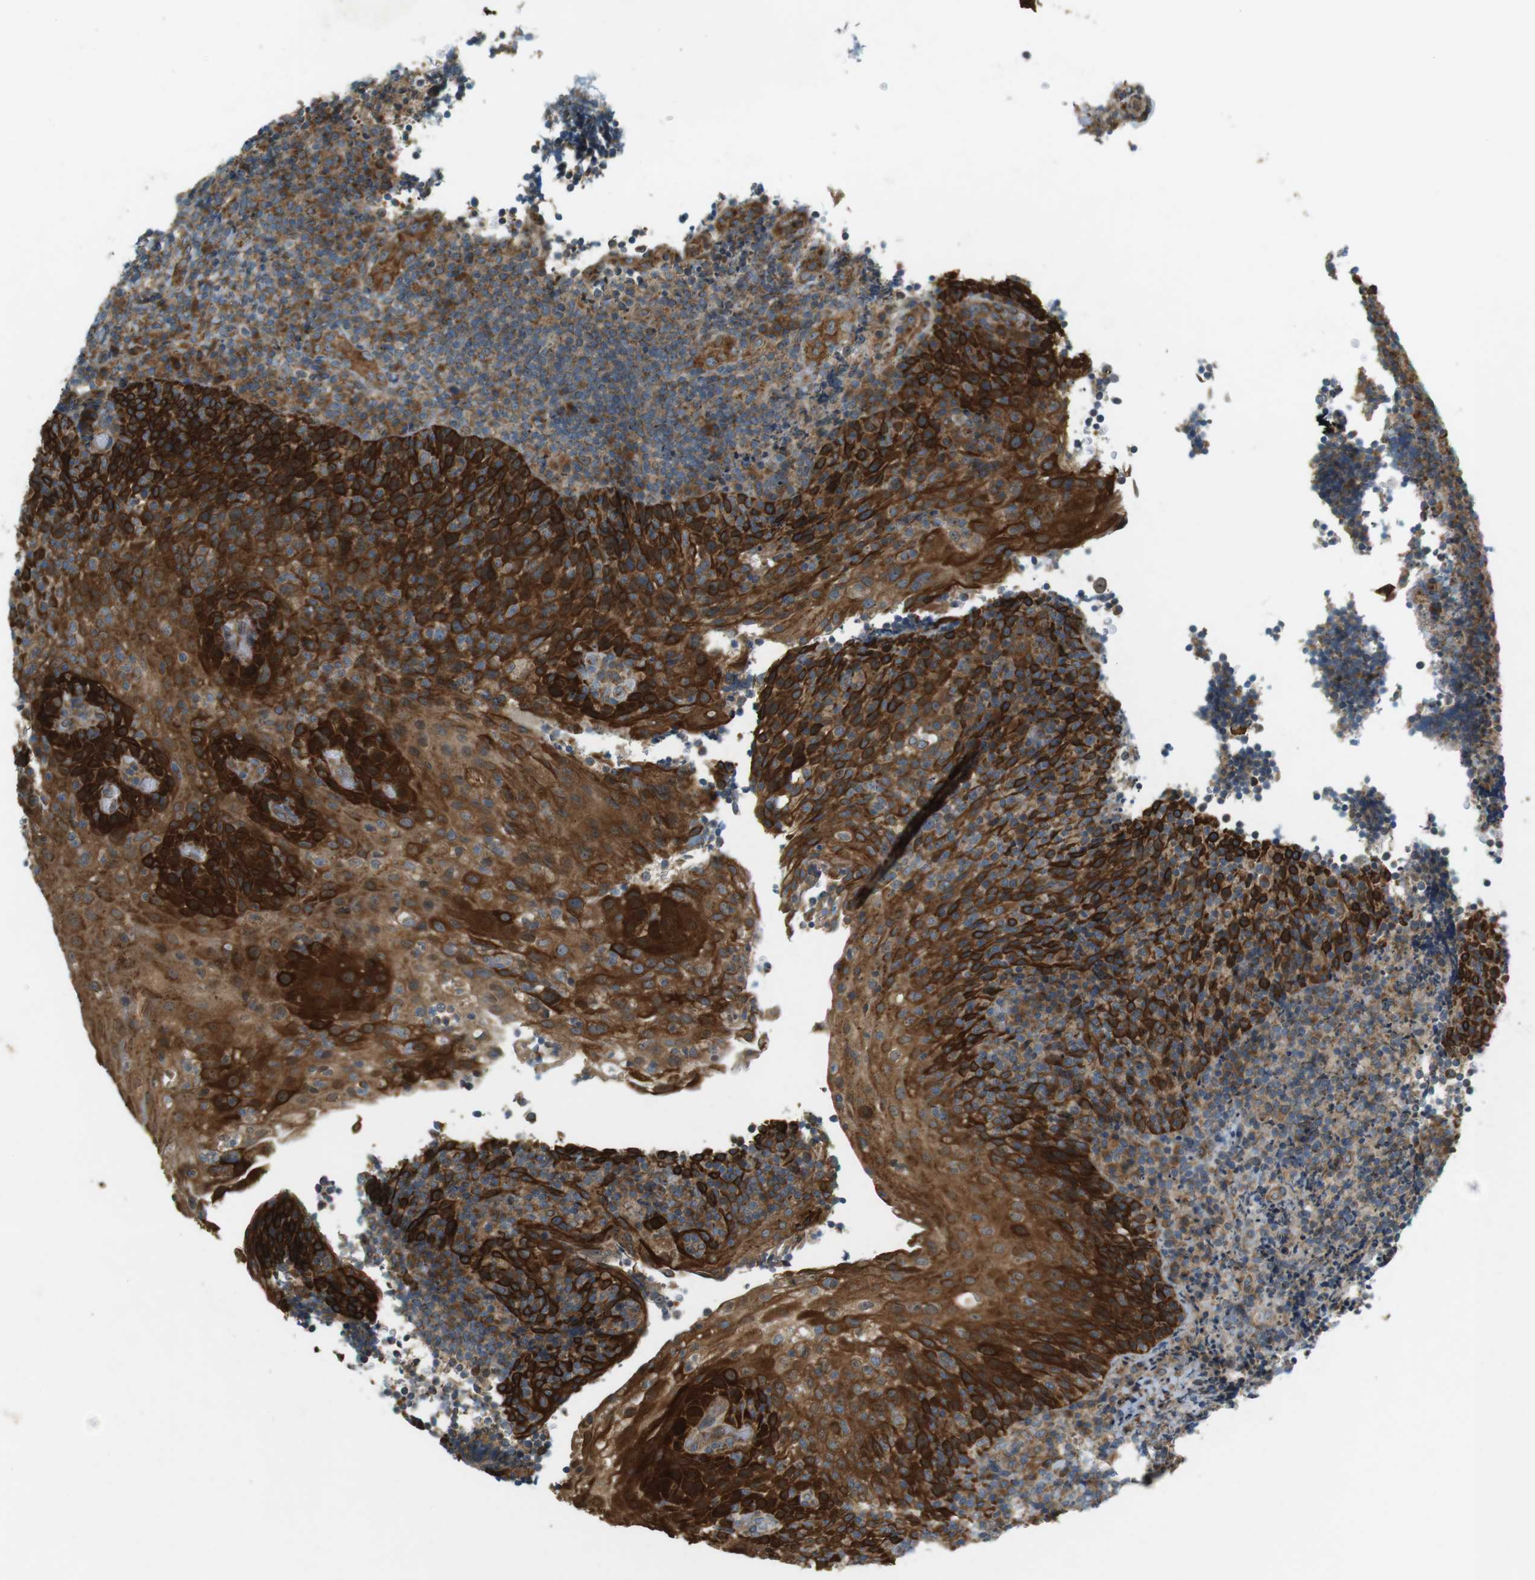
{"staining": {"intensity": "moderate", "quantity": "25%-75%", "location": "cytoplasmic/membranous"}, "tissue": "lymphoma", "cell_type": "Tumor cells", "image_type": "cancer", "snomed": [{"axis": "morphology", "description": "Malignant lymphoma, non-Hodgkin's type, High grade"}, {"axis": "topography", "description": "Tonsil"}], "caption": "Lymphoma stained with a brown dye demonstrates moderate cytoplasmic/membranous positive staining in about 25%-75% of tumor cells.", "gene": "SLC41A1", "patient": {"sex": "female", "age": 36}}